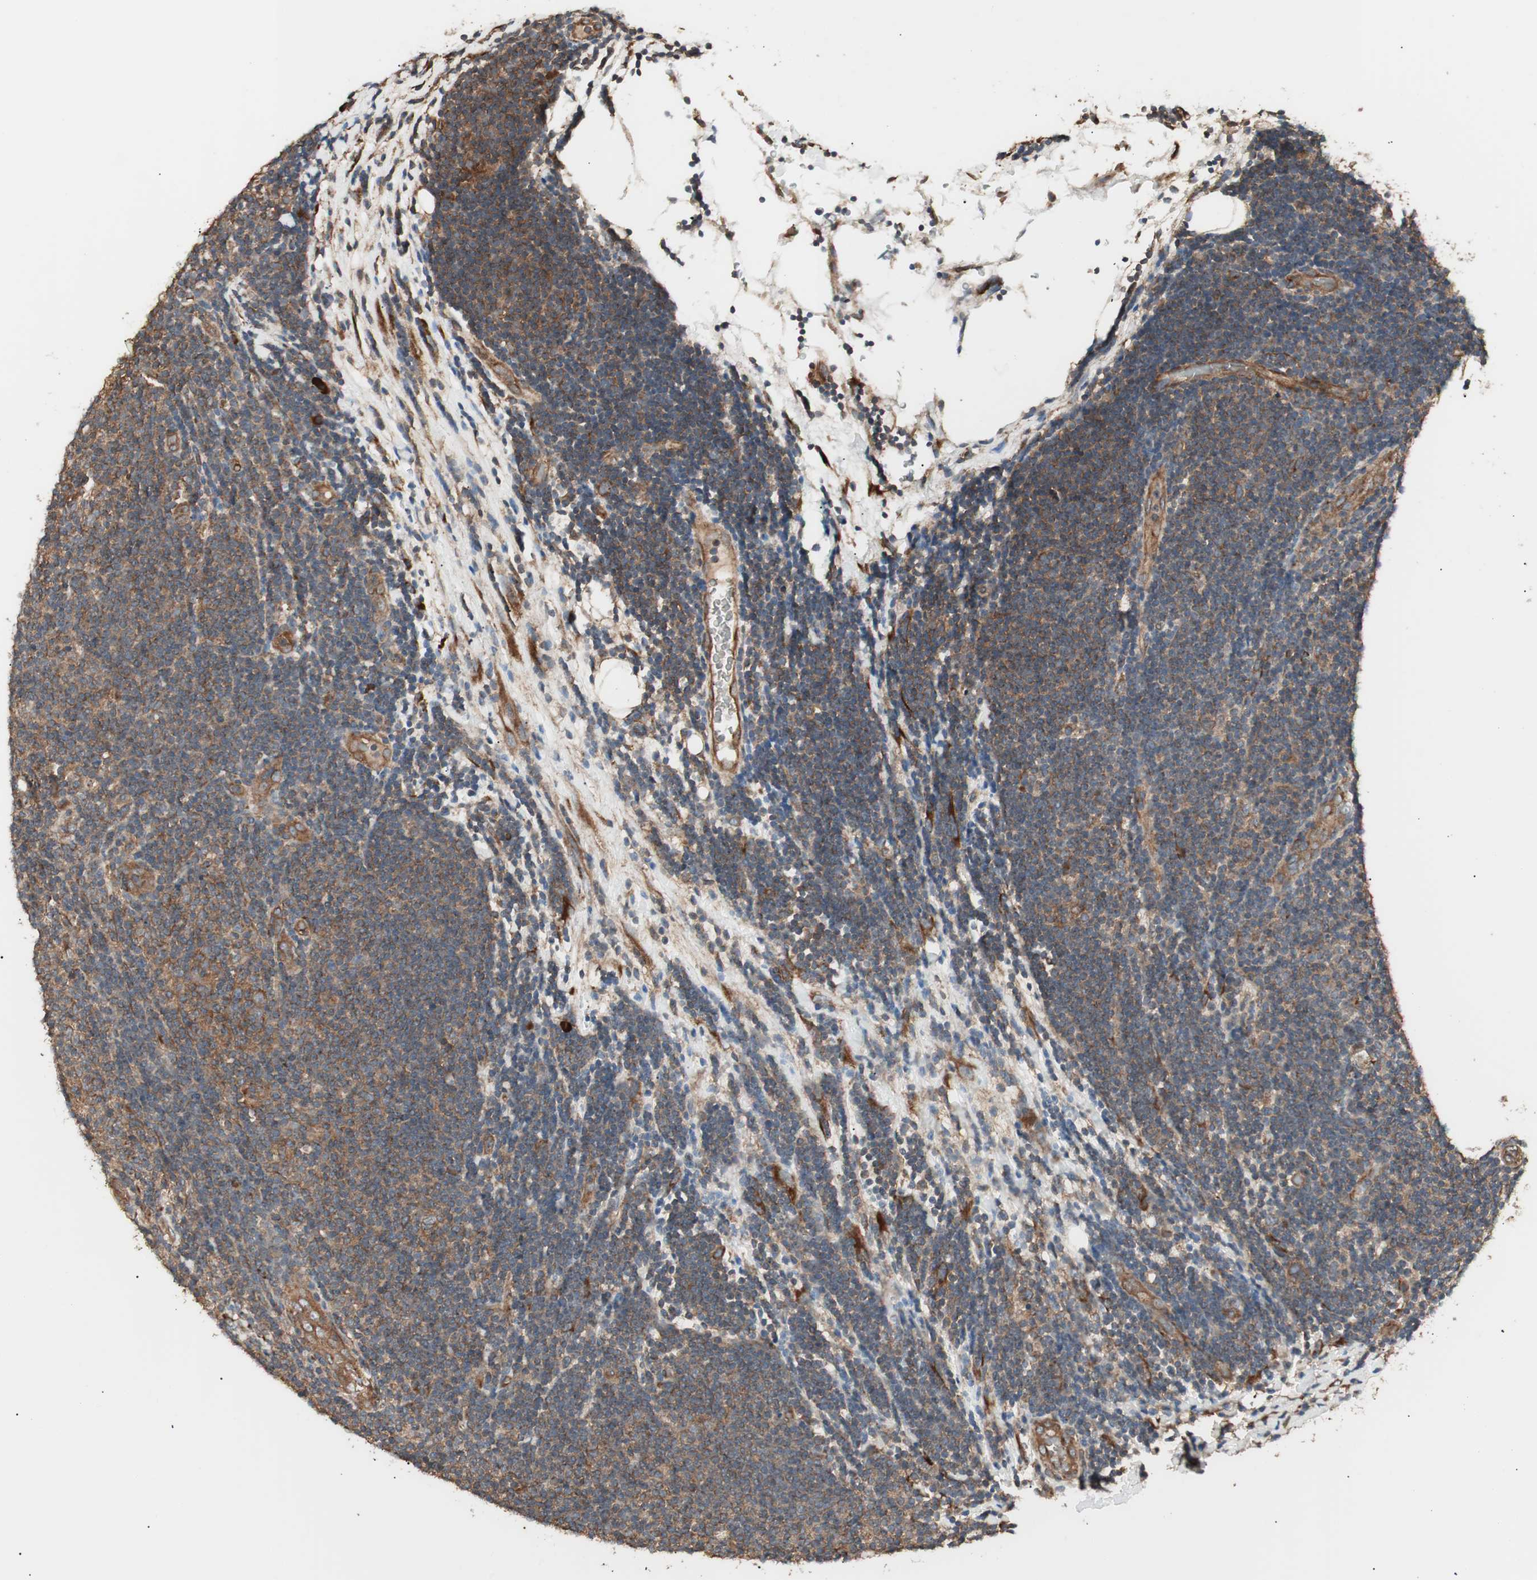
{"staining": {"intensity": "weak", "quantity": "25%-75%", "location": "cytoplasmic/membranous"}, "tissue": "lymphoma", "cell_type": "Tumor cells", "image_type": "cancer", "snomed": [{"axis": "morphology", "description": "Malignant lymphoma, non-Hodgkin's type, Low grade"}, {"axis": "topography", "description": "Lymph node"}], "caption": "Tumor cells exhibit low levels of weak cytoplasmic/membranous staining in about 25%-75% of cells in lymphoma.", "gene": "LZTS1", "patient": {"sex": "male", "age": 83}}